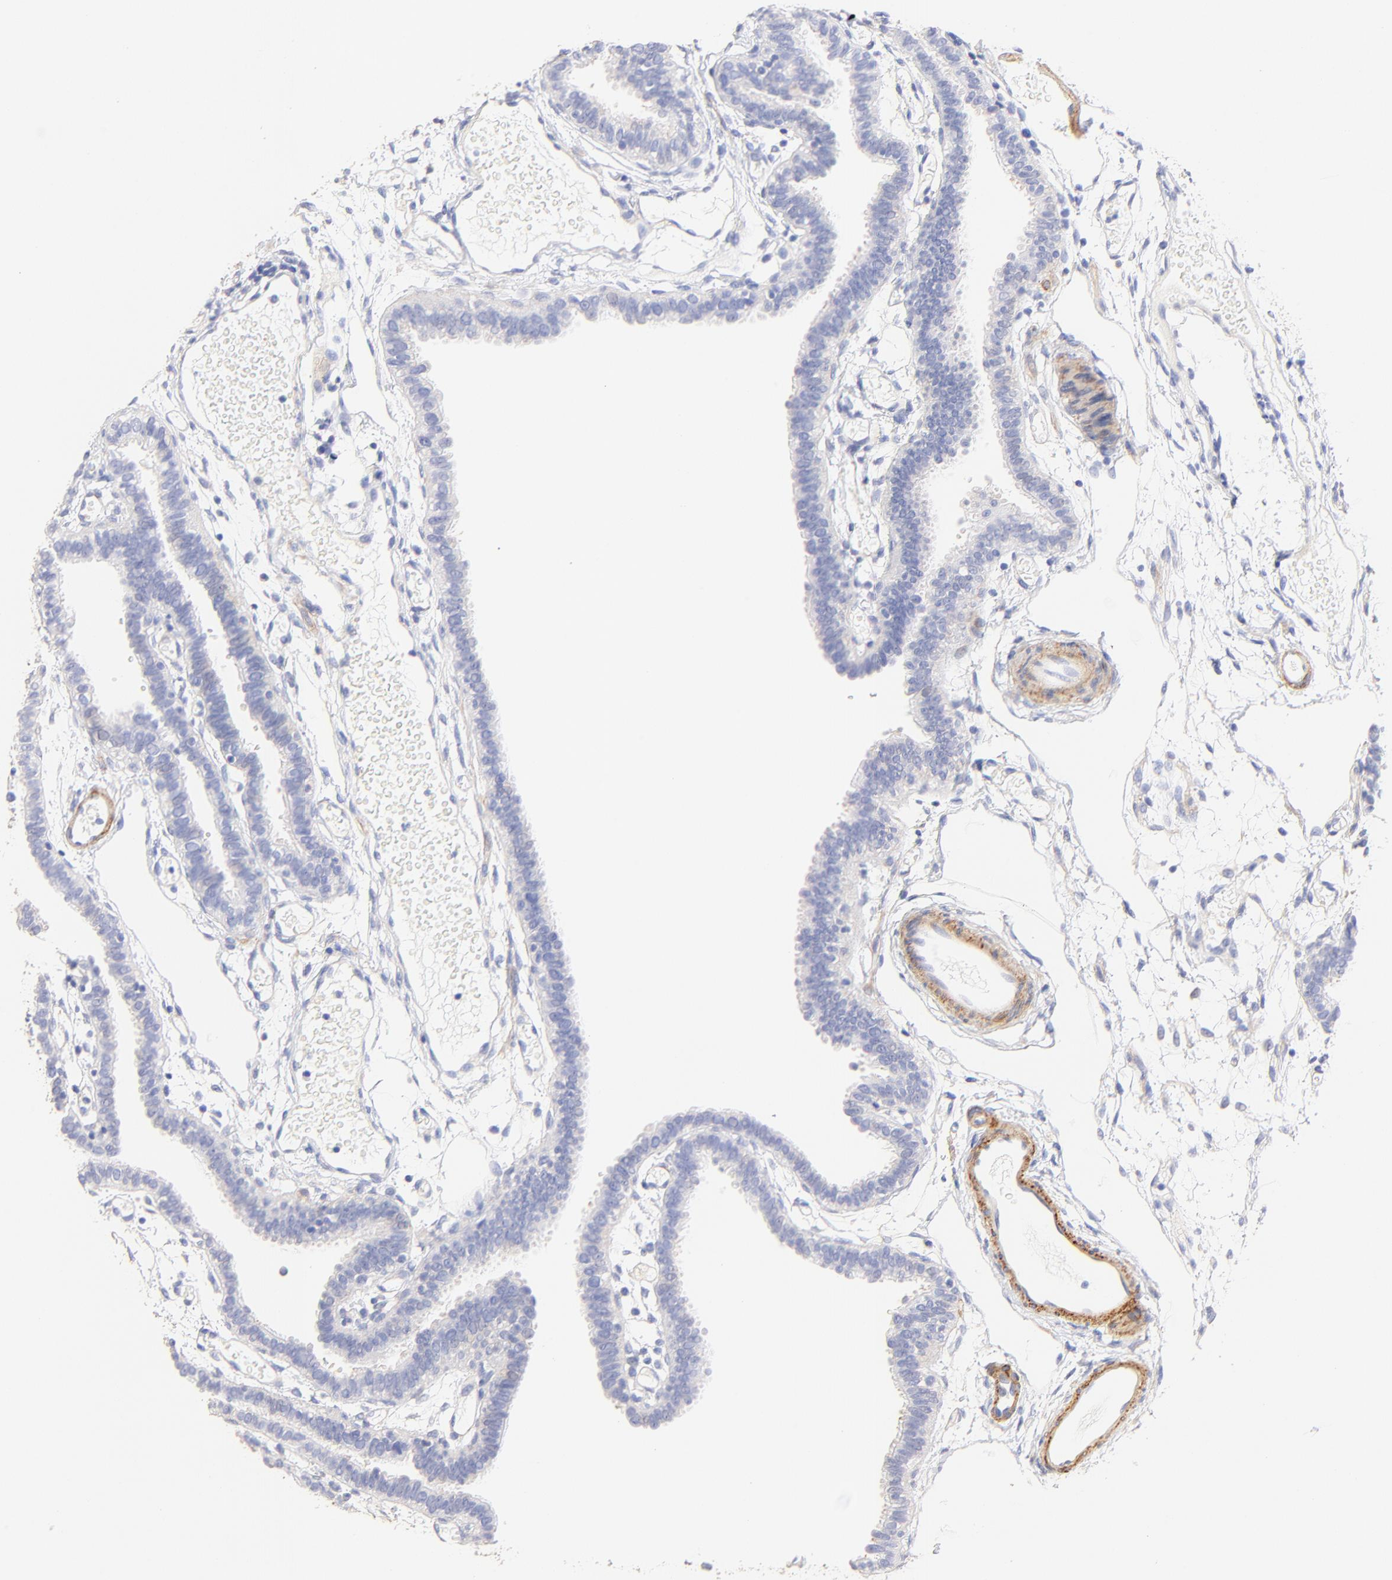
{"staining": {"intensity": "negative", "quantity": "none", "location": "none"}, "tissue": "fallopian tube", "cell_type": "Glandular cells", "image_type": "normal", "snomed": [{"axis": "morphology", "description": "Normal tissue, NOS"}, {"axis": "topography", "description": "Fallopian tube"}], "caption": "This is an immunohistochemistry (IHC) micrograph of normal human fallopian tube. There is no positivity in glandular cells.", "gene": "ACTRT1", "patient": {"sex": "female", "age": 29}}